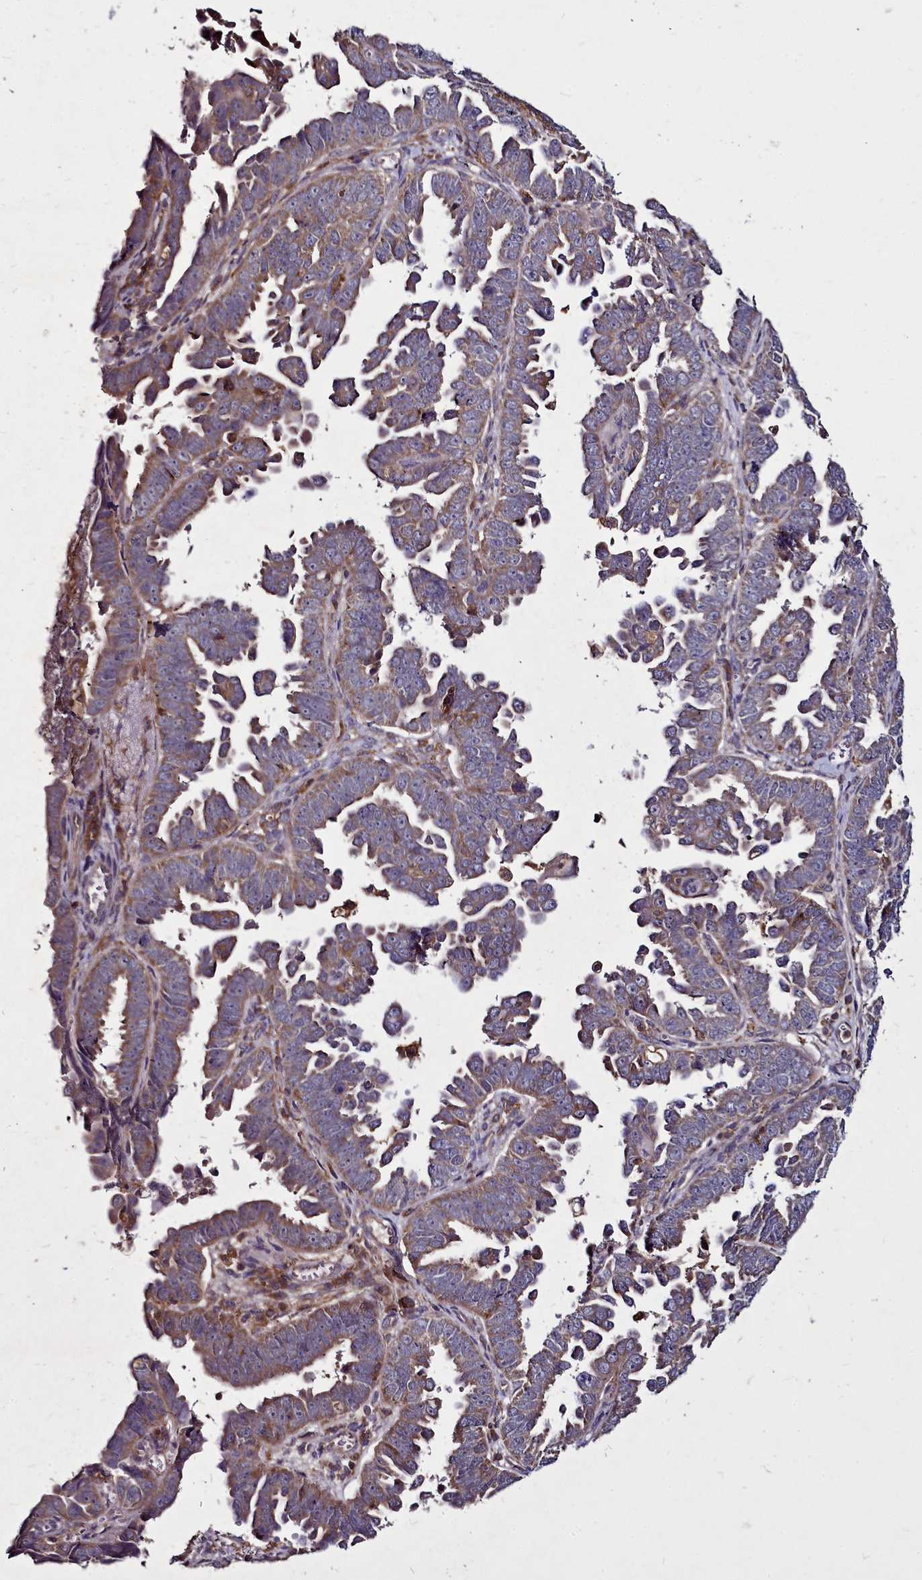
{"staining": {"intensity": "moderate", "quantity": ">75%", "location": "cytoplasmic/membranous"}, "tissue": "endometrial cancer", "cell_type": "Tumor cells", "image_type": "cancer", "snomed": [{"axis": "morphology", "description": "Adenocarcinoma, NOS"}, {"axis": "topography", "description": "Endometrium"}], "caption": "Human endometrial cancer (adenocarcinoma) stained for a protein (brown) demonstrates moderate cytoplasmic/membranous positive expression in approximately >75% of tumor cells.", "gene": "NCKAP1L", "patient": {"sex": "female", "age": 75}}